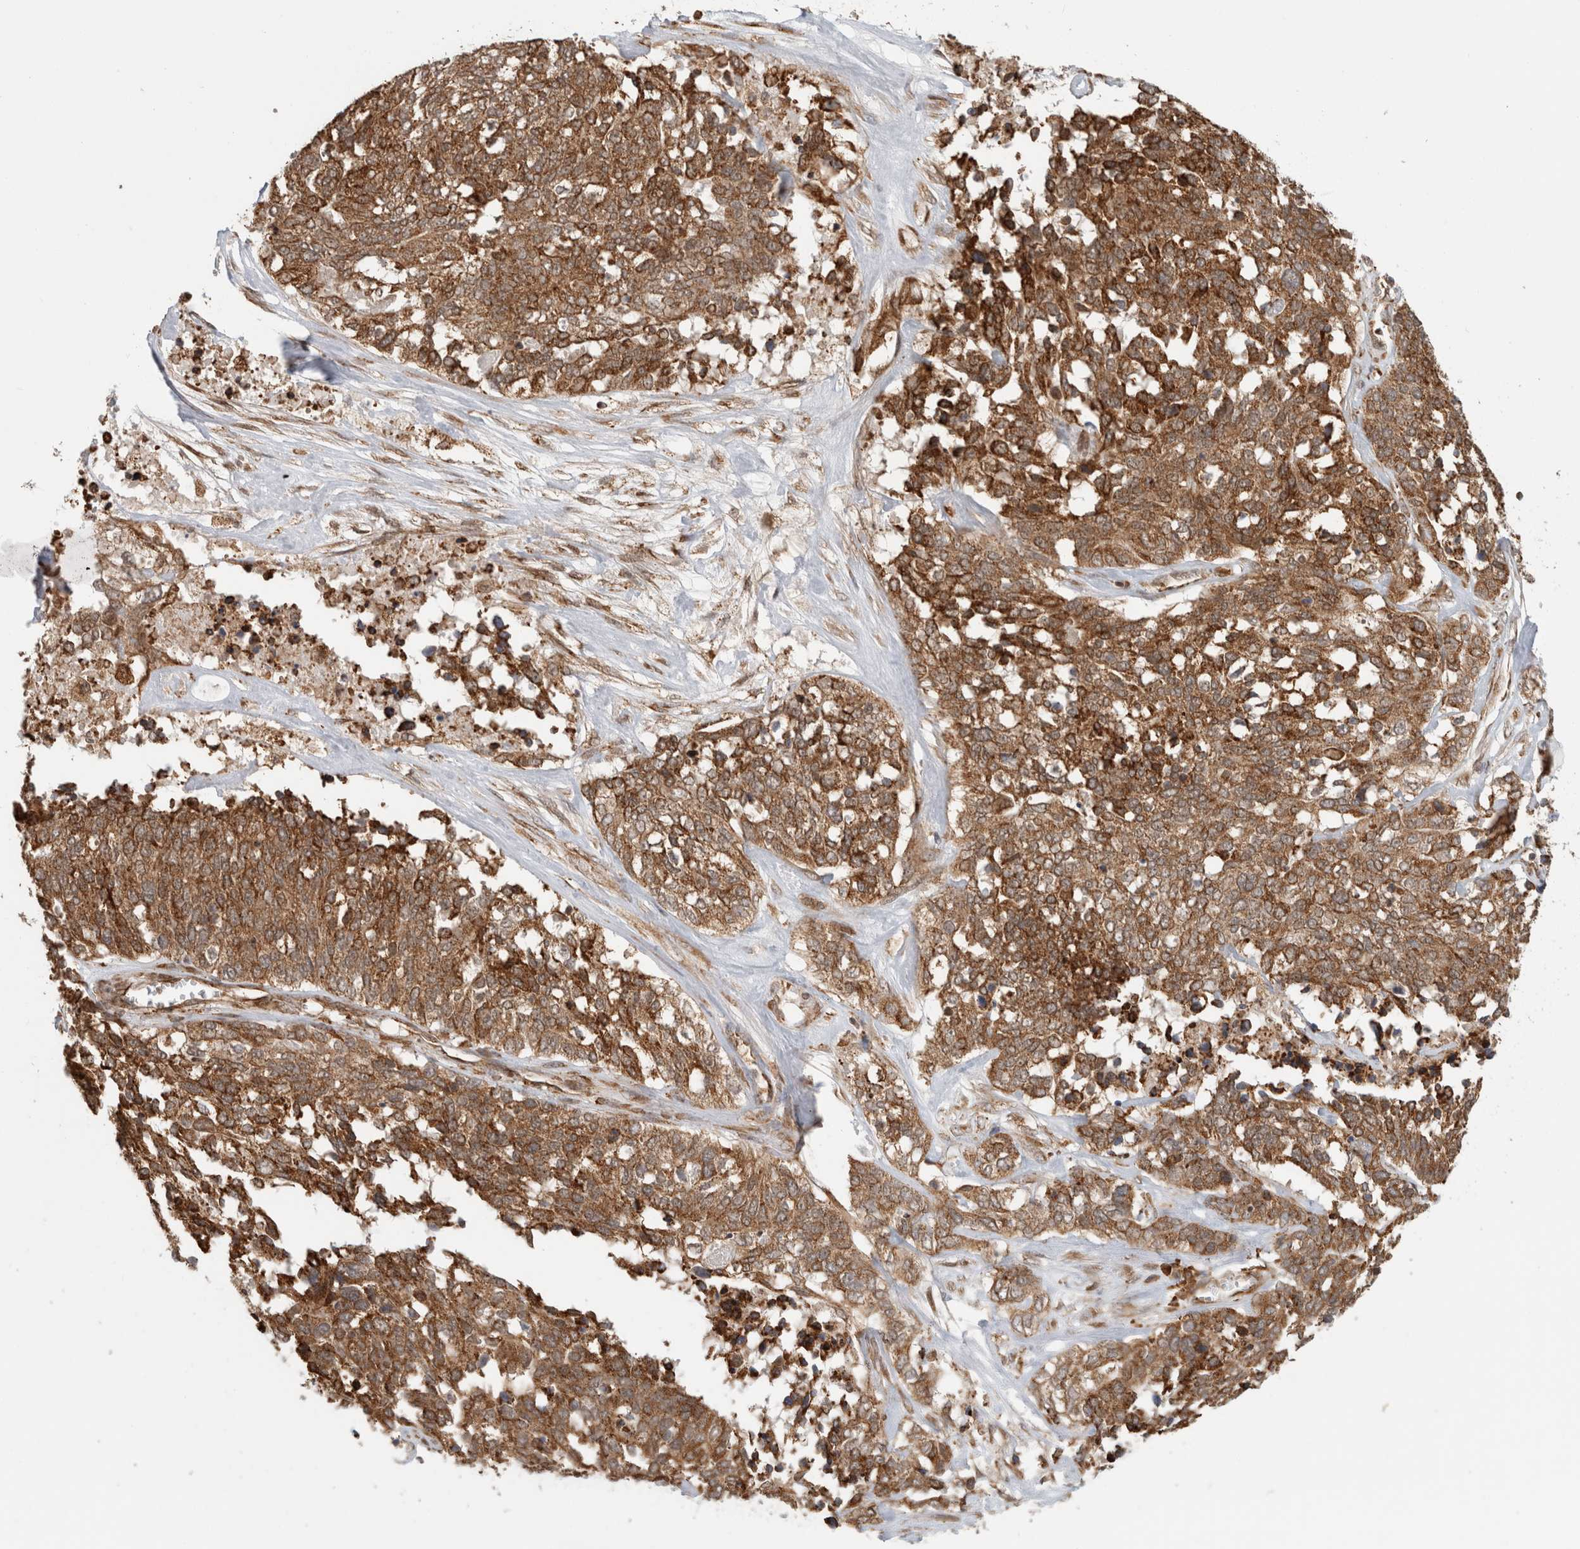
{"staining": {"intensity": "moderate", "quantity": ">75%", "location": "cytoplasmic/membranous"}, "tissue": "ovarian cancer", "cell_type": "Tumor cells", "image_type": "cancer", "snomed": [{"axis": "morphology", "description": "Cystadenocarcinoma, serous, NOS"}, {"axis": "topography", "description": "Ovary"}], "caption": "IHC micrograph of human serous cystadenocarcinoma (ovarian) stained for a protein (brown), which reveals medium levels of moderate cytoplasmic/membranous expression in approximately >75% of tumor cells.", "gene": "MS4A7", "patient": {"sex": "female", "age": 44}}